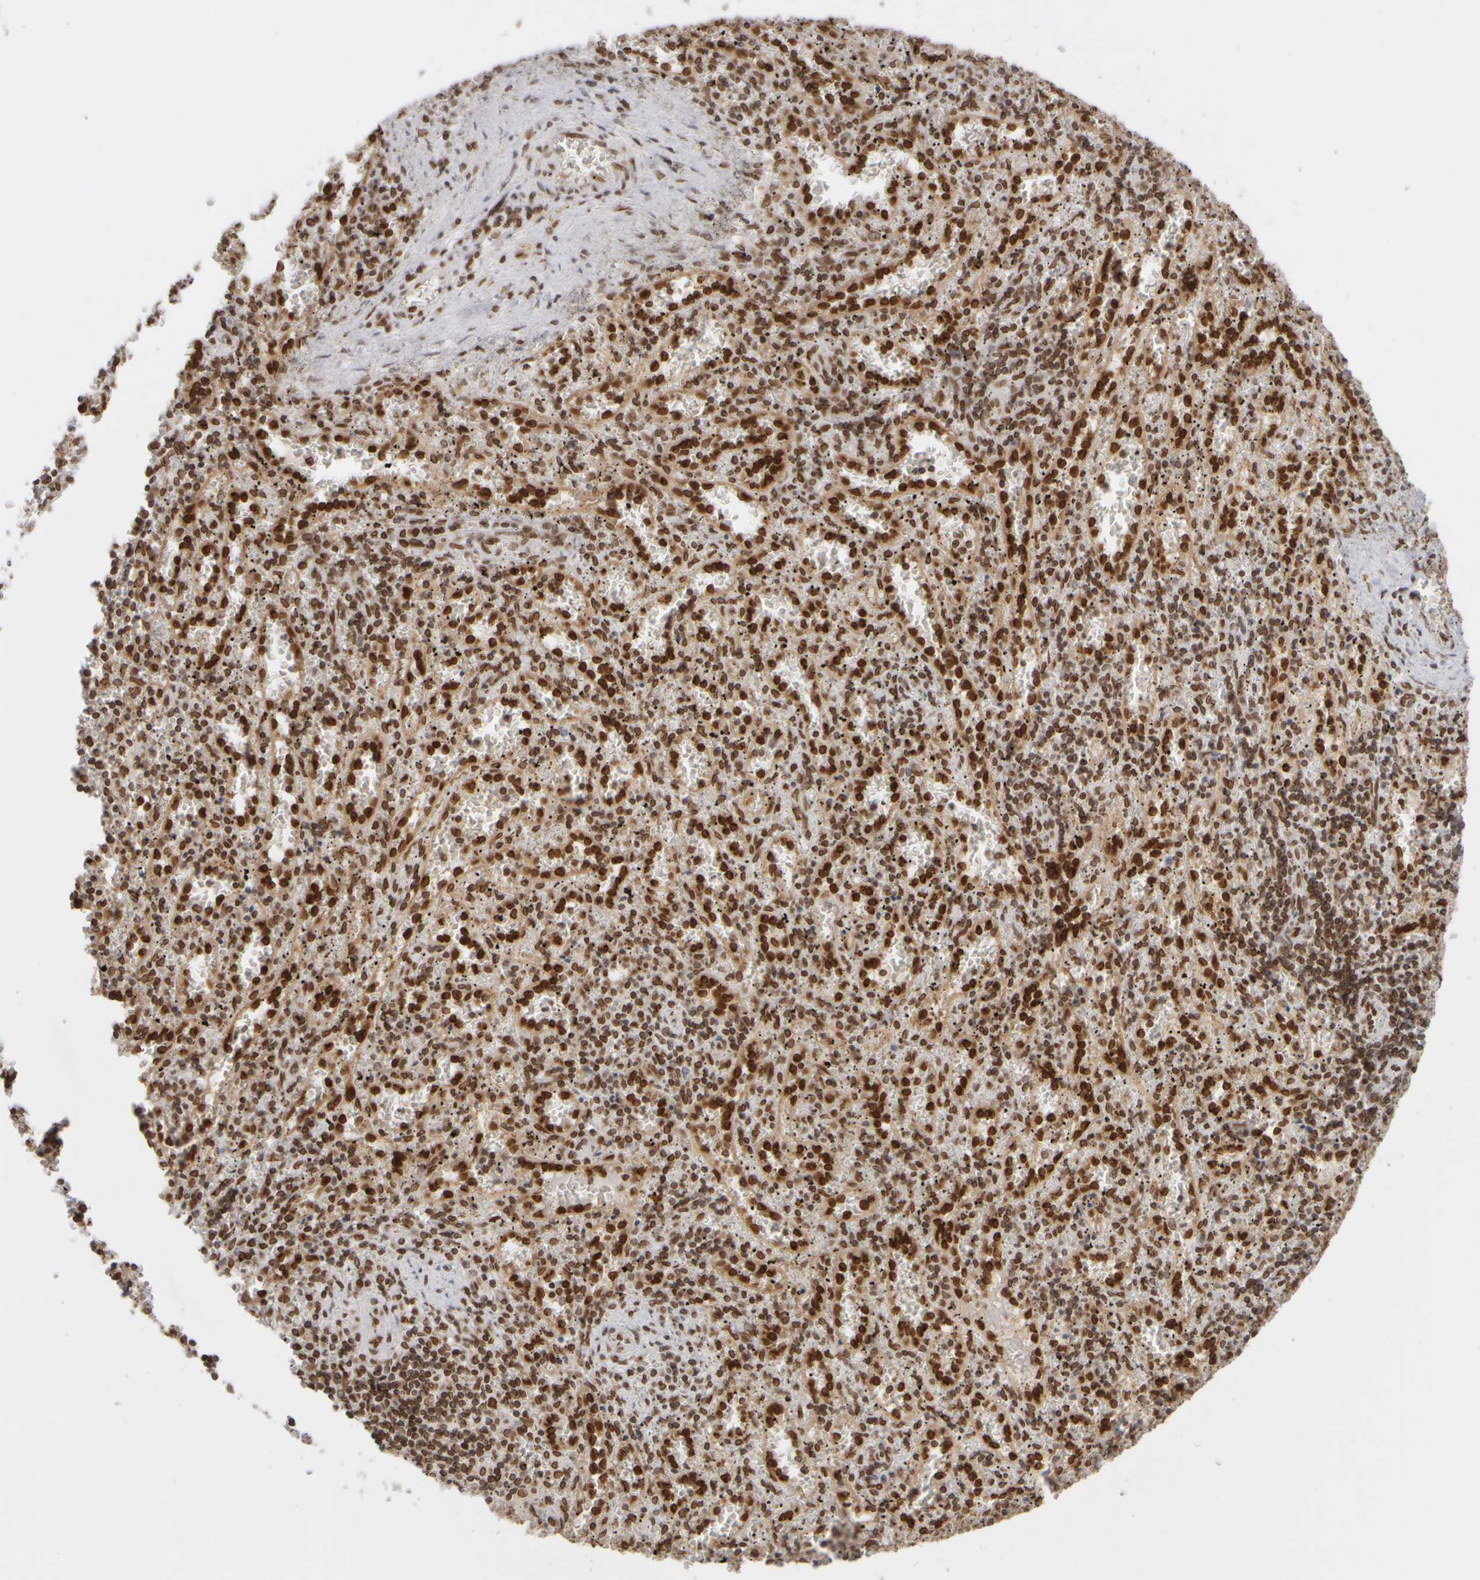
{"staining": {"intensity": "strong", "quantity": ">75%", "location": "cytoplasmic/membranous,nuclear"}, "tissue": "spleen", "cell_type": "Cells in red pulp", "image_type": "normal", "snomed": [{"axis": "morphology", "description": "Normal tissue, NOS"}, {"axis": "topography", "description": "Spleen"}], "caption": "Strong cytoplasmic/membranous,nuclear protein staining is present in about >75% of cells in red pulp in spleen.", "gene": "ZC3HC1", "patient": {"sex": "male", "age": 11}}